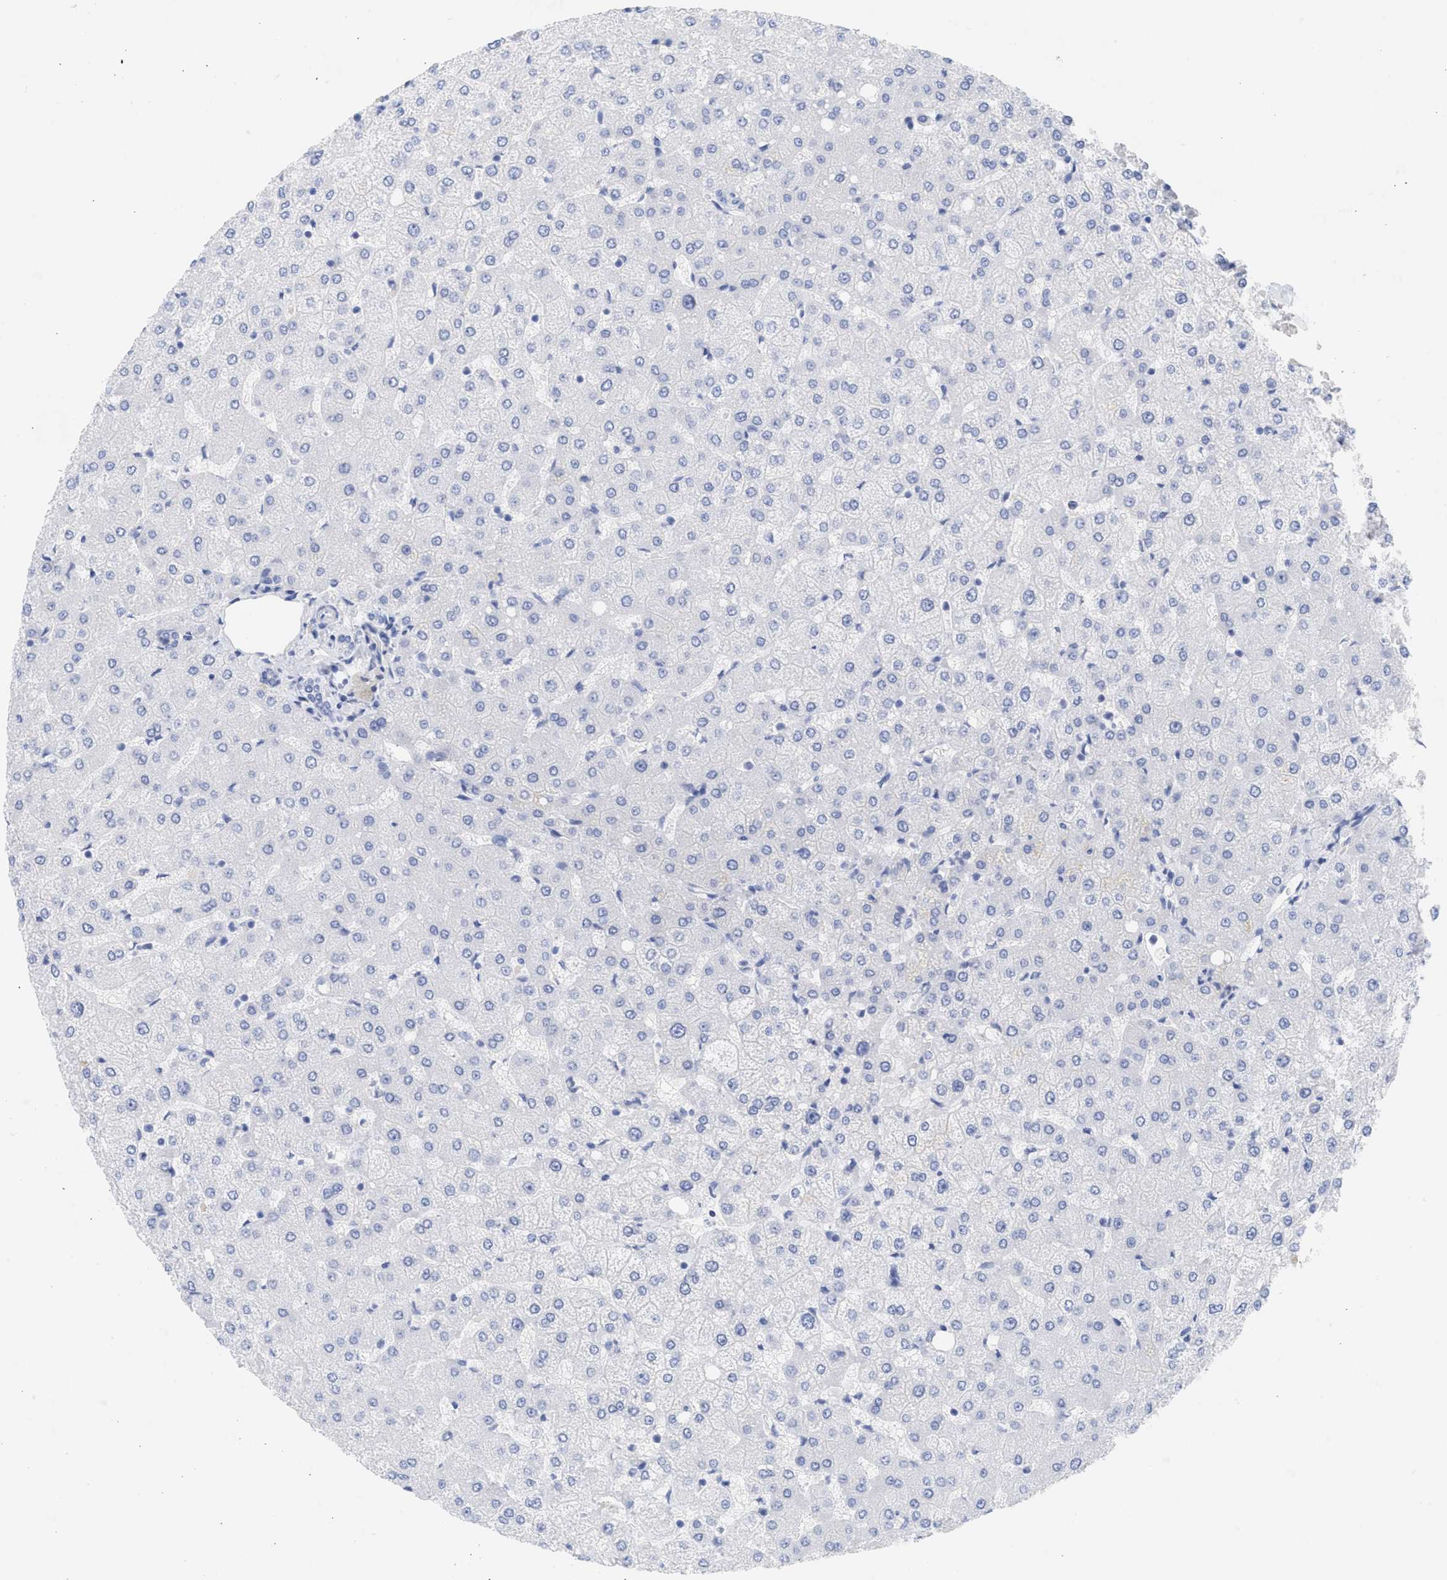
{"staining": {"intensity": "negative", "quantity": "none", "location": "none"}, "tissue": "liver", "cell_type": "Cholangiocytes", "image_type": "normal", "snomed": [{"axis": "morphology", "description": "Normal tissue, NOS"}, {"axis": "topography", "description": "Liver"}], "caption": "IHC of benign liver reveals no expression in cholangiocytes. The staining is performed using DAB brown chromogen with nuclei counter-stained in using hematoxylin.", "gene": "SPATA3", "patient": {"sex": "female", "age": 54}}